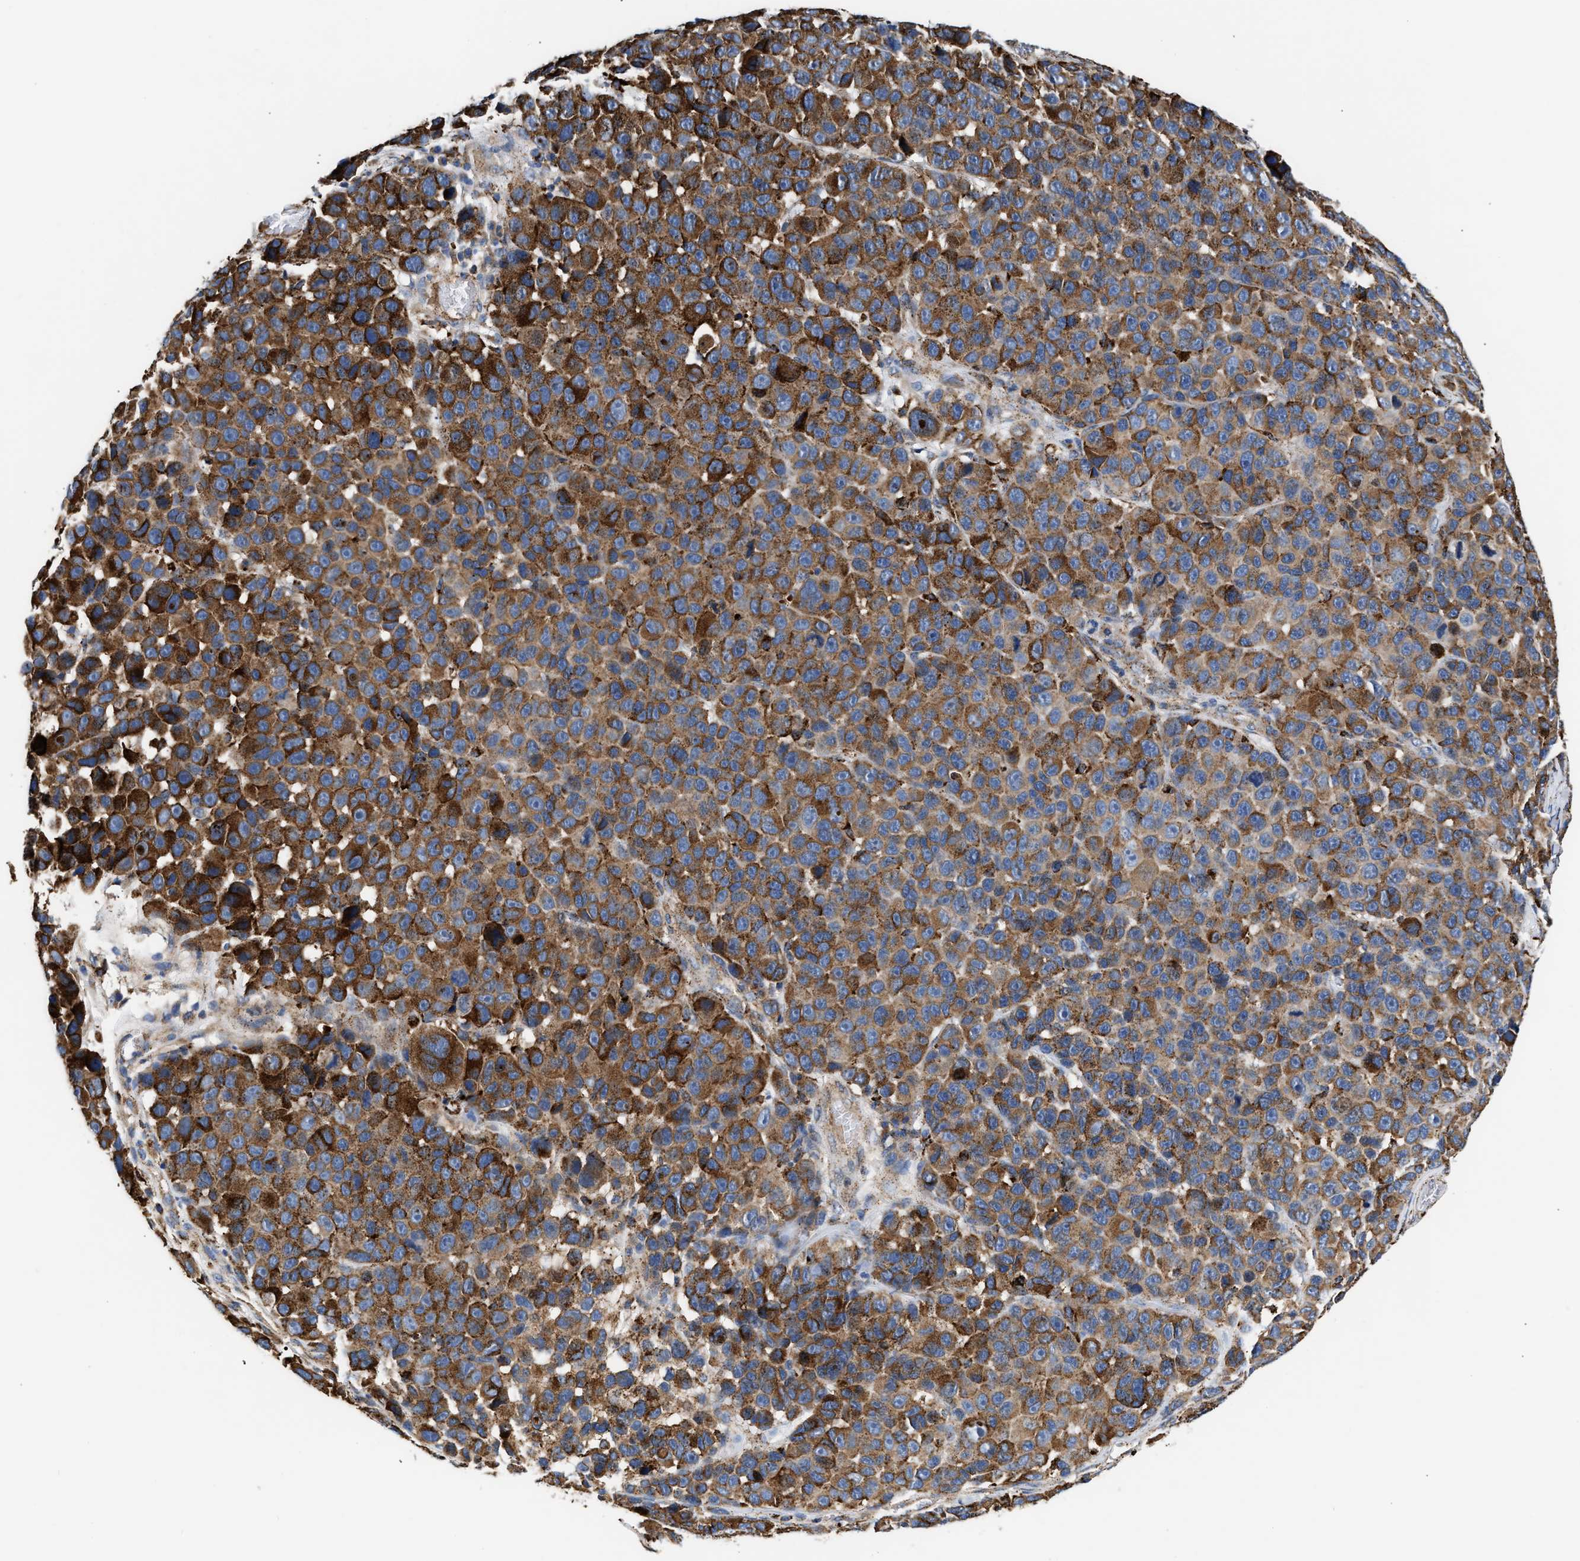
{"staining": {"intensity": "strong", "quantity": ">75%", "location": "cytoplasmic/membranous"}, "tissue": "melanoma", "cell_type": "Tumor cells", "image_type": "cancer", "snomed": [{"axis": "morphology", "description": "Malignant melanoma, NOS"}, {"axis": "topography", "description": "Skin"}], "caption": "Human melanoma stained with a protein marker reveals strong staining in tumor cells.", "gene": "CCDC146", "patient": {"sex": "male", "age": 53}}